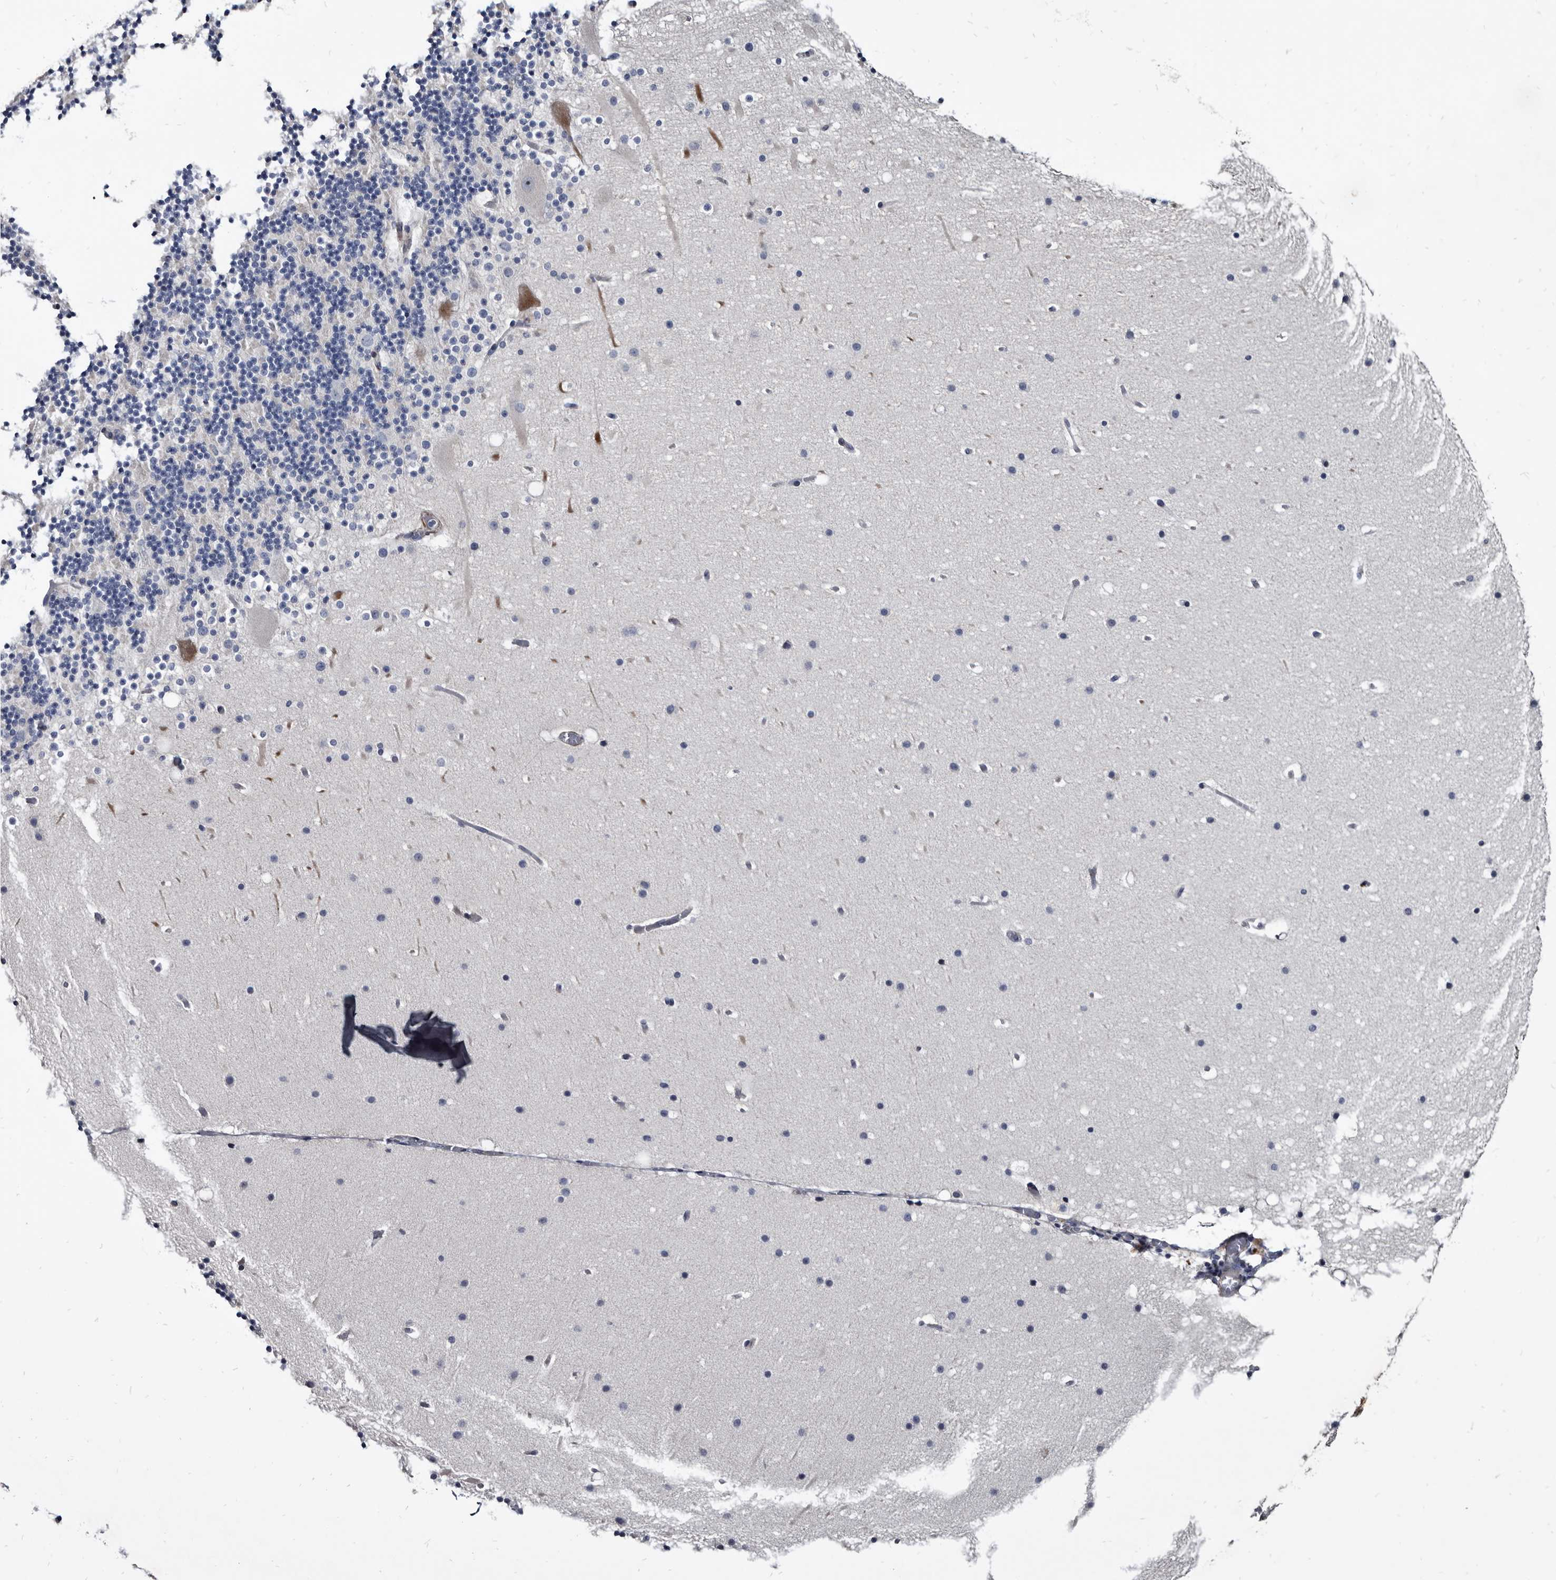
{"staining": {"intensity": "negative", "quantity": "none", "location": "none"}, "tissue": "cerebellum", "cell_type": "Cells in granular layer", "image_type": "normal", "snomed": [{"axis": "morphology", "description": "Normal tissue, NOS"}, {"axis": "topography", "description": "Cerebellum"}], "caption": "IHC photomicrograph of unremarkable cerebellum: human cerebellum stained with DAB (3,3'-diaminobenzidine) demonstrates no significant protein staining in cells in granular layer. Brightfield microscopy of IHC stained with DAB (3,3'-diaminobenzidine) (brown) and hematoxylin (blue), captured at high magnification.", "gene": "PRSS8", "patient": {"sex": "male", "age": 57}}